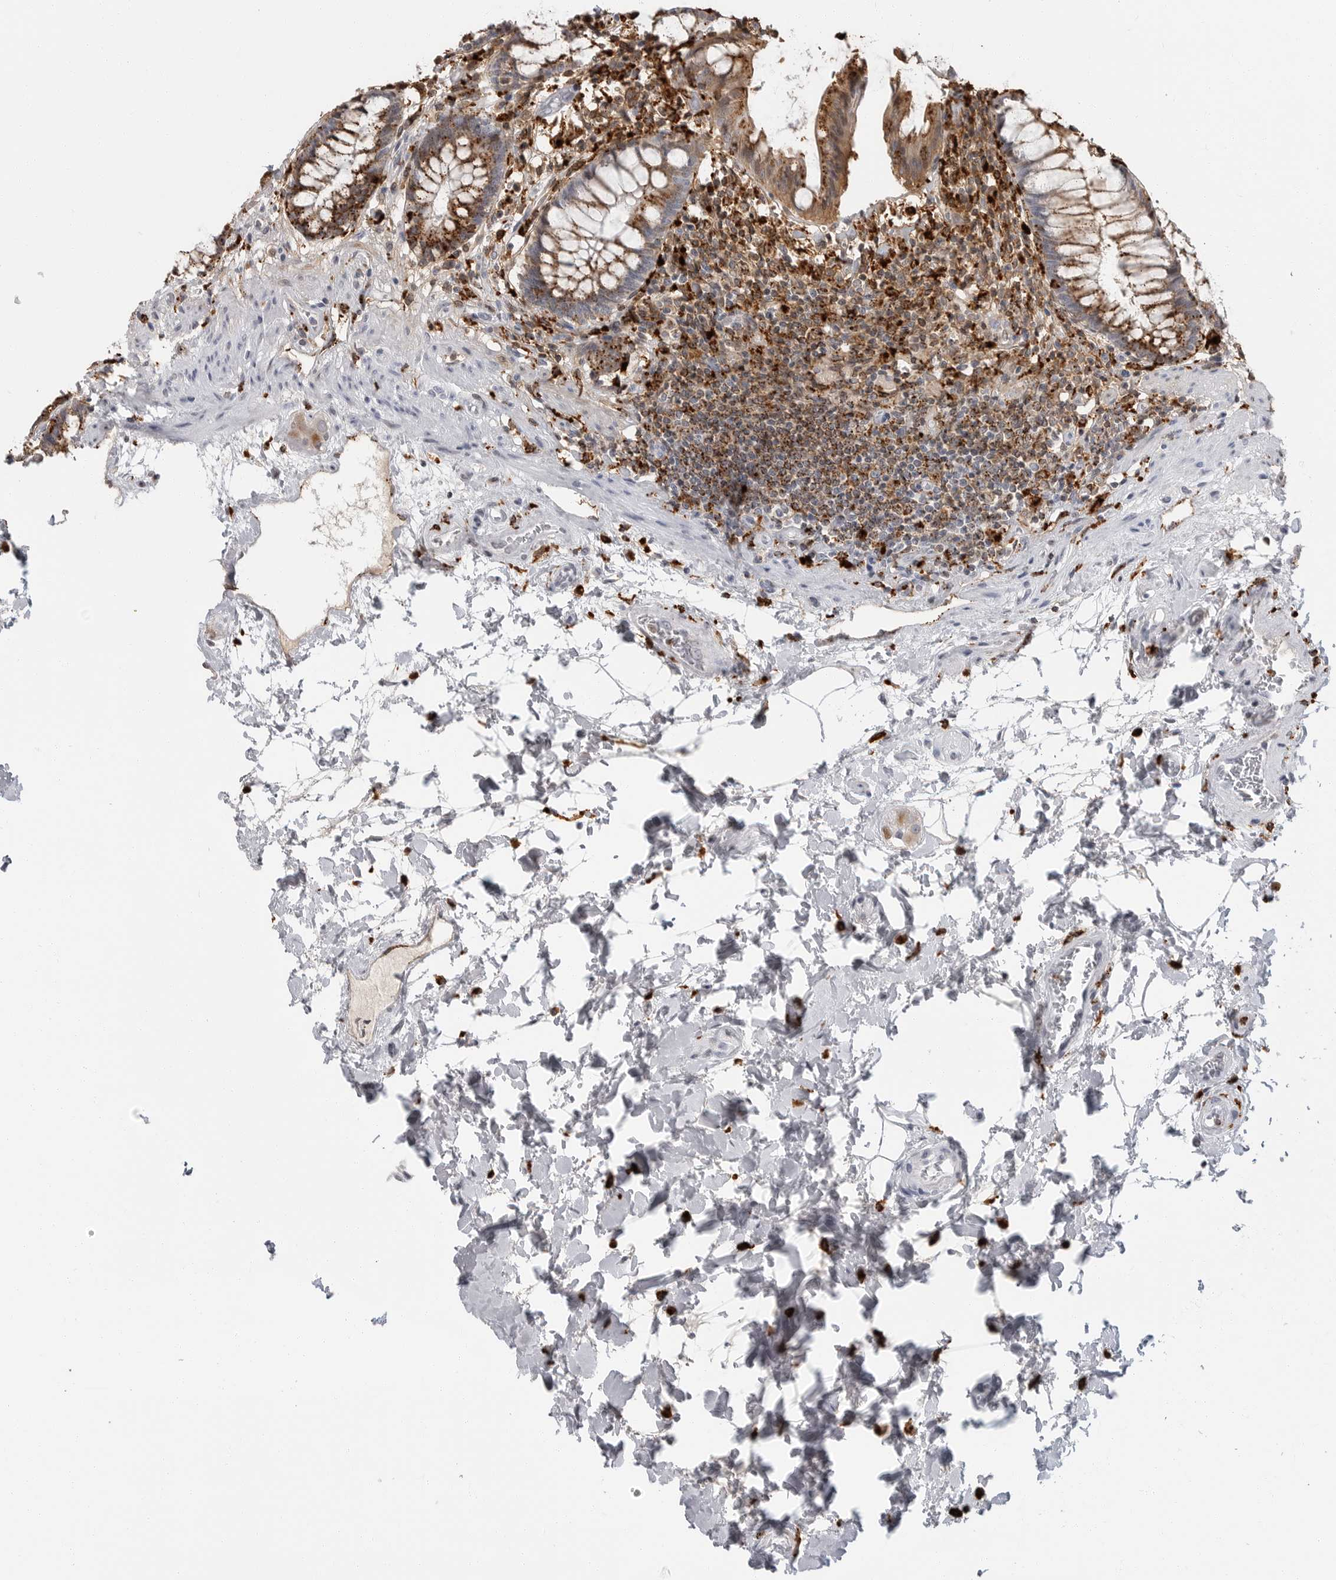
{"staining": {"intensity": "moderate", "quantity": "25%-75%", "location": "cytoplasmic/membranous"}, "tissue": "rectum", "cell_type": "Glandular cells", "image_type": "normal", "snomed": [{"axis": "morphology", "description": "Normal tissue, NOS"}, {"axis": "topography", "description": "Rectum"}], "caption": "IHC staining of normal rectum, which demonstrates medium levels of moderate cytoplasmic/membranous staining in about 25%-75% of glandular cells indicating moderate cytoplasmic/membranous protein positivity. The staining was performed using DAB (3,3'-diaminobenzidine) (brown) for protein detection and nuclei were counterstained in hematoxylin (blue).", "gene": "IFI30", "patient": {"sex": "male", "age": 64}}